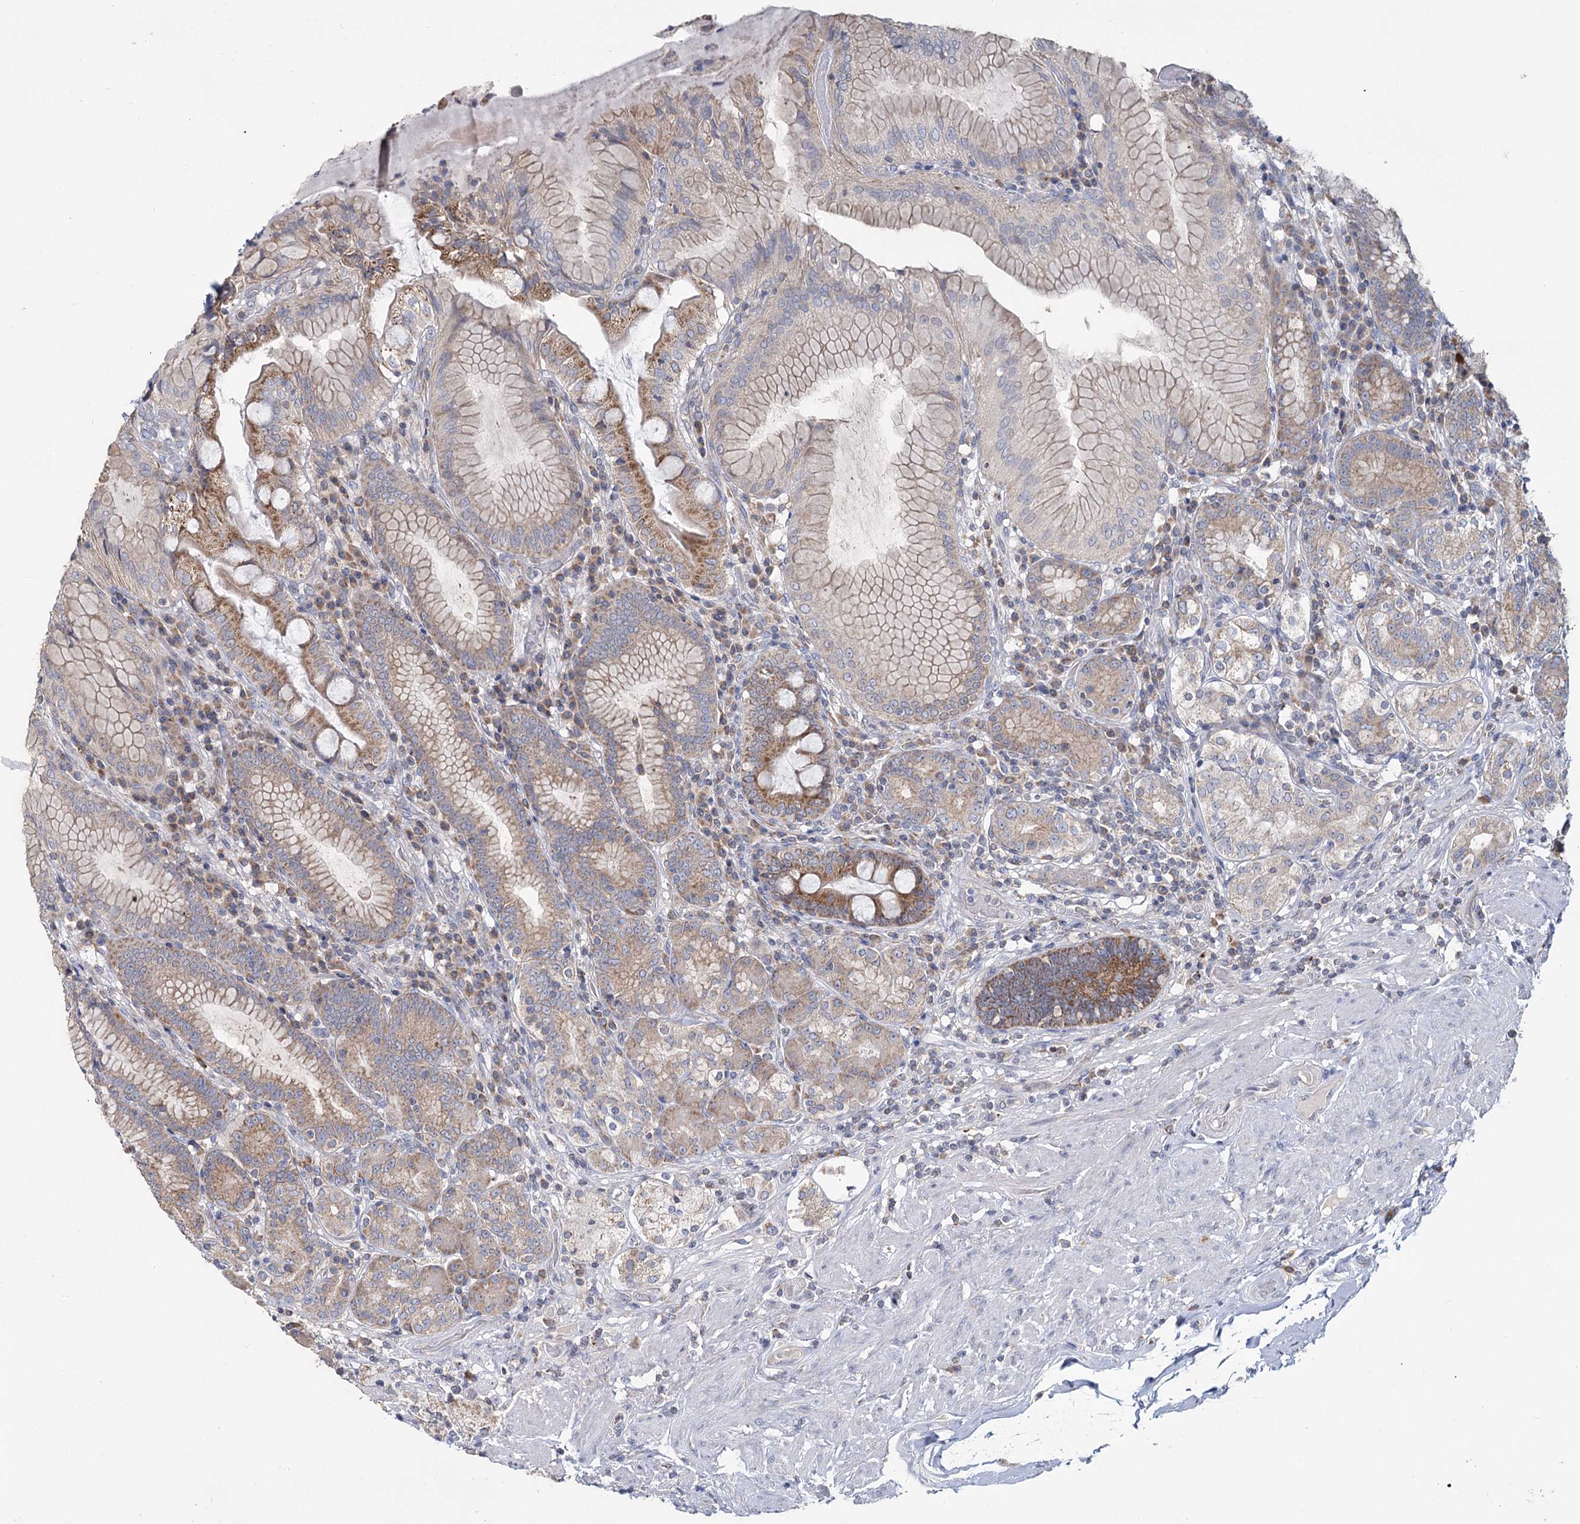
{"staining": {"intensity": "moderate", "quantity": ">75%", "location": "cytoplasmic/membranous"}, "tissue": "stomach", "cell_type": "Glandular cells", "image_type": "normal", "snomed": [{"axis": "morphology", "description": "Normal tissue, NOS"}, {"axis": "topography", "description": "Stomach, upper"}, {"axis": "topography", "description": "Stomach, lower"}], "caption": "A photomicrograph of stomach stained for a protein exhibits moderate cytoplasmic/membranous brown staining in glandular cells. The staining was performed using DAB, with brown indicating positive protein expression. Nuclei are stained blue with hematoxylin.", "gene": "ACOX2", "patient": {"sex": "female", "age": 76}}